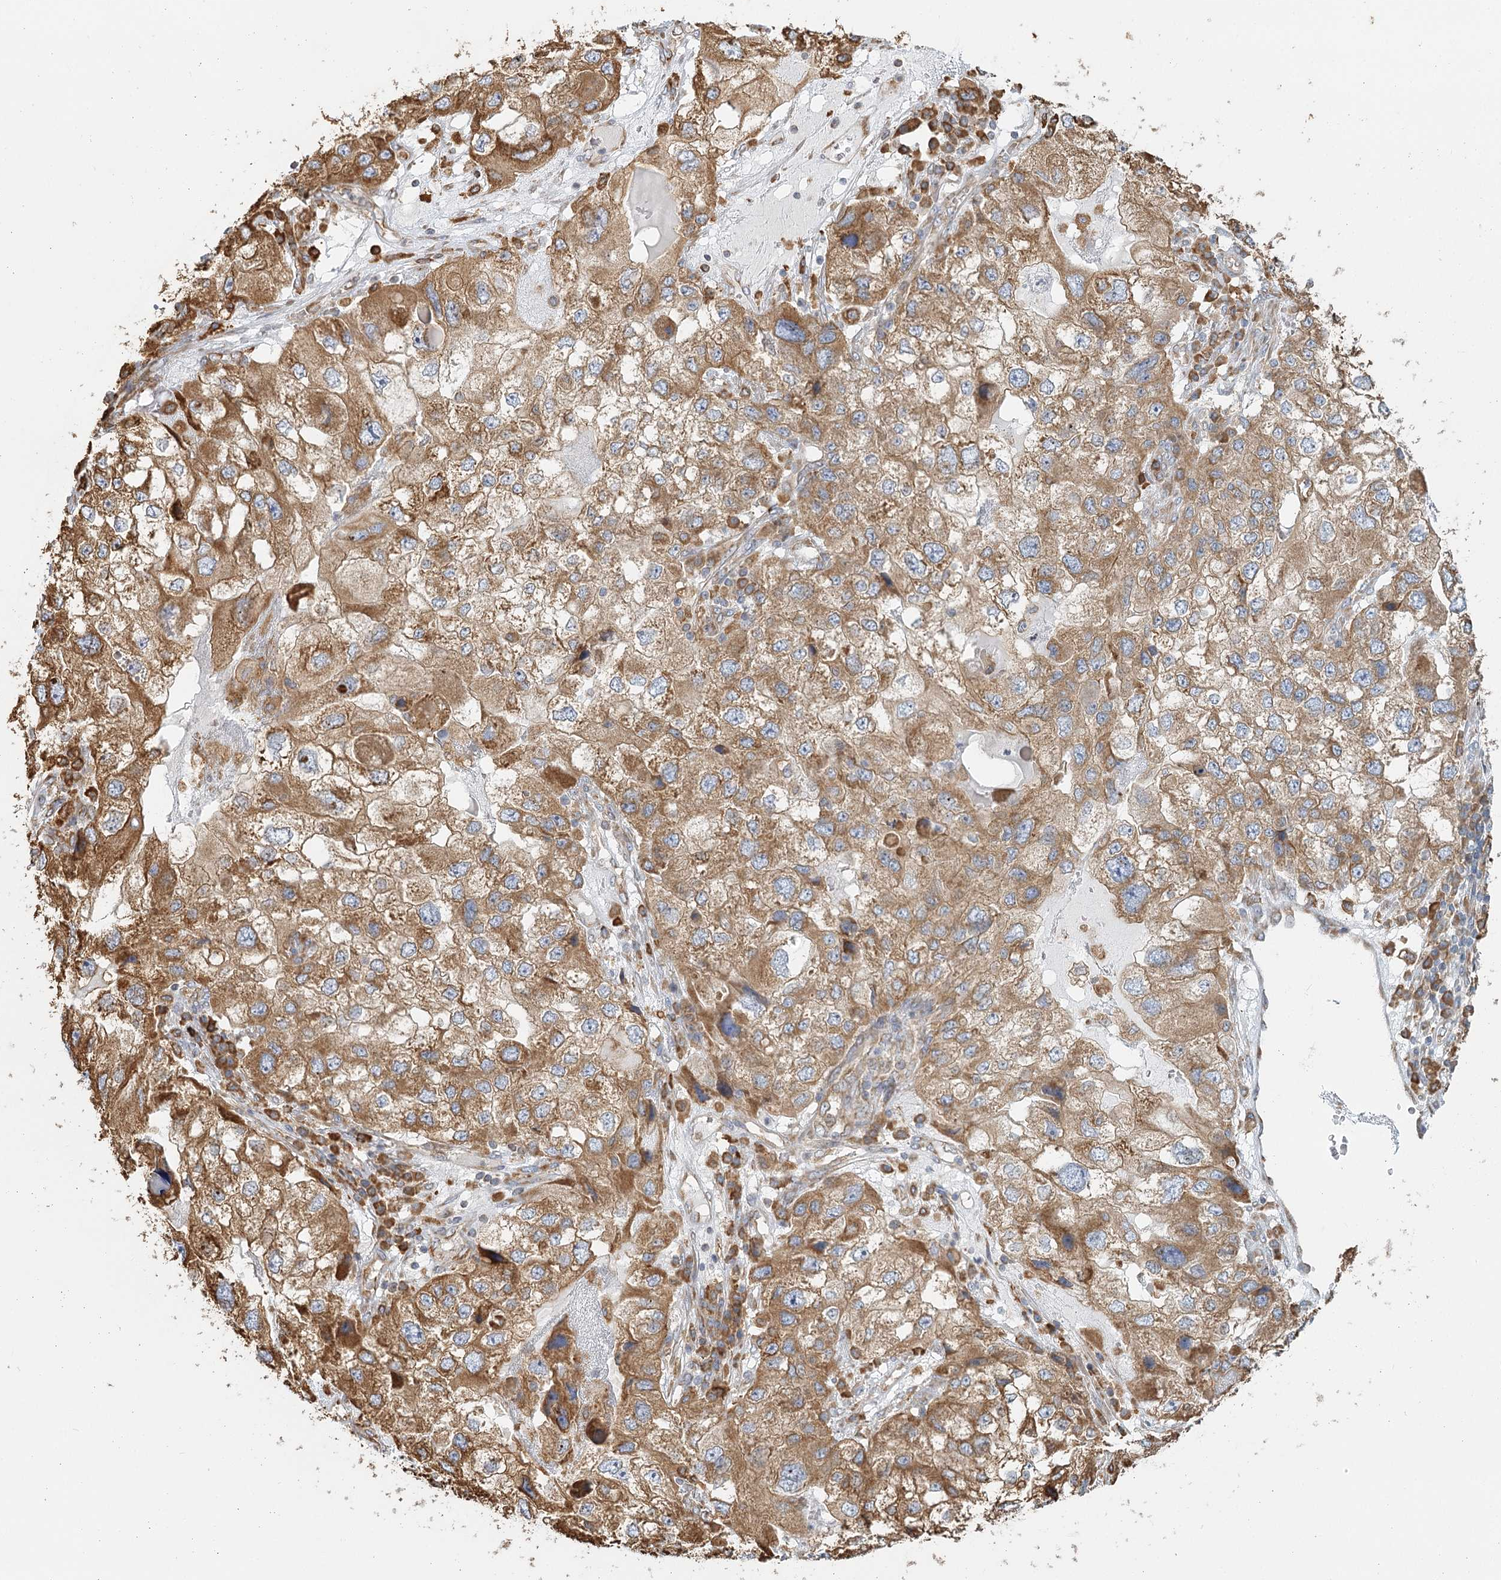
{"staining": {"intensity": "moderate", "quantity": ">75%", "location": "cytoplasmic/membranous"}, "tissue": "endometrial cancer", "cell_type": "Tumor cells", "image_type": "cancer", "snomed": [{"axis": "morphology", "description": "Adenocarcinoma, NOS"}, {"axis": "topography", "description": "Endometrium"}], "caption": "IHC histopathology image of endometrial adenocarcinoma stained for a protein (brown), which shows medium levels of moderate cytoplasmic/membranous positivity in approximately >75% of tumor cells.", "gene": "TAS1R1", "patient": {"sex": "female", "age": 49}}